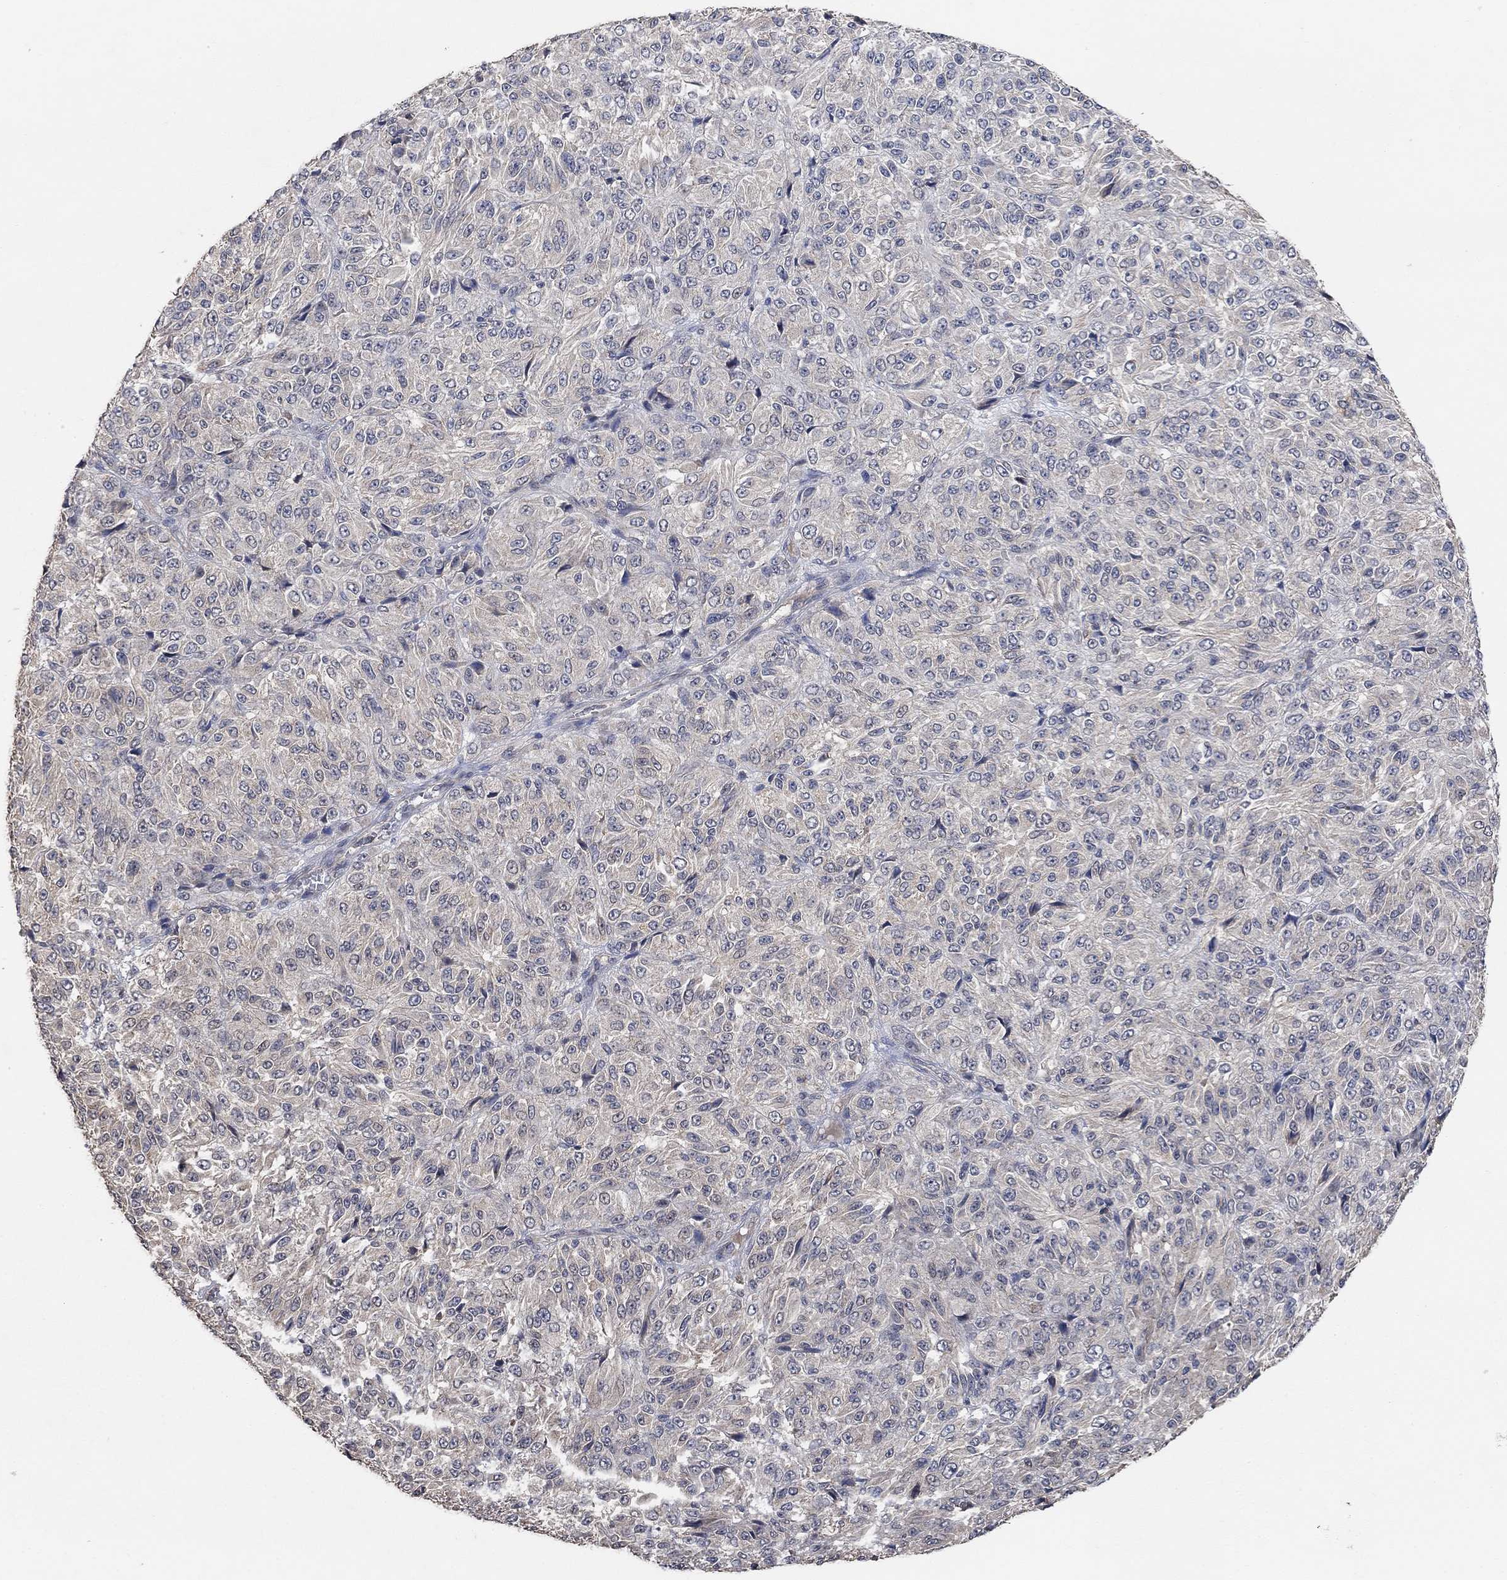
{"staining": {"intensity": "negative", "quantity": "none", "location": "none"}, "tissue": "melanoma", "cell_type": "Tumor cells", "image_type": "cancer", "snomed": [{"axis": "morphology", "description": "Malignant melanoma, Metastatic site"}, {"axis": "topography", "description": "Brain"}], "caption": "Immunohistochemical staining of melanoma displays no significant staining in tumor cells. Nuclei are stained in blue.", "gene": "UNC5B", "patient": {"sex": "female", "age": 56}}